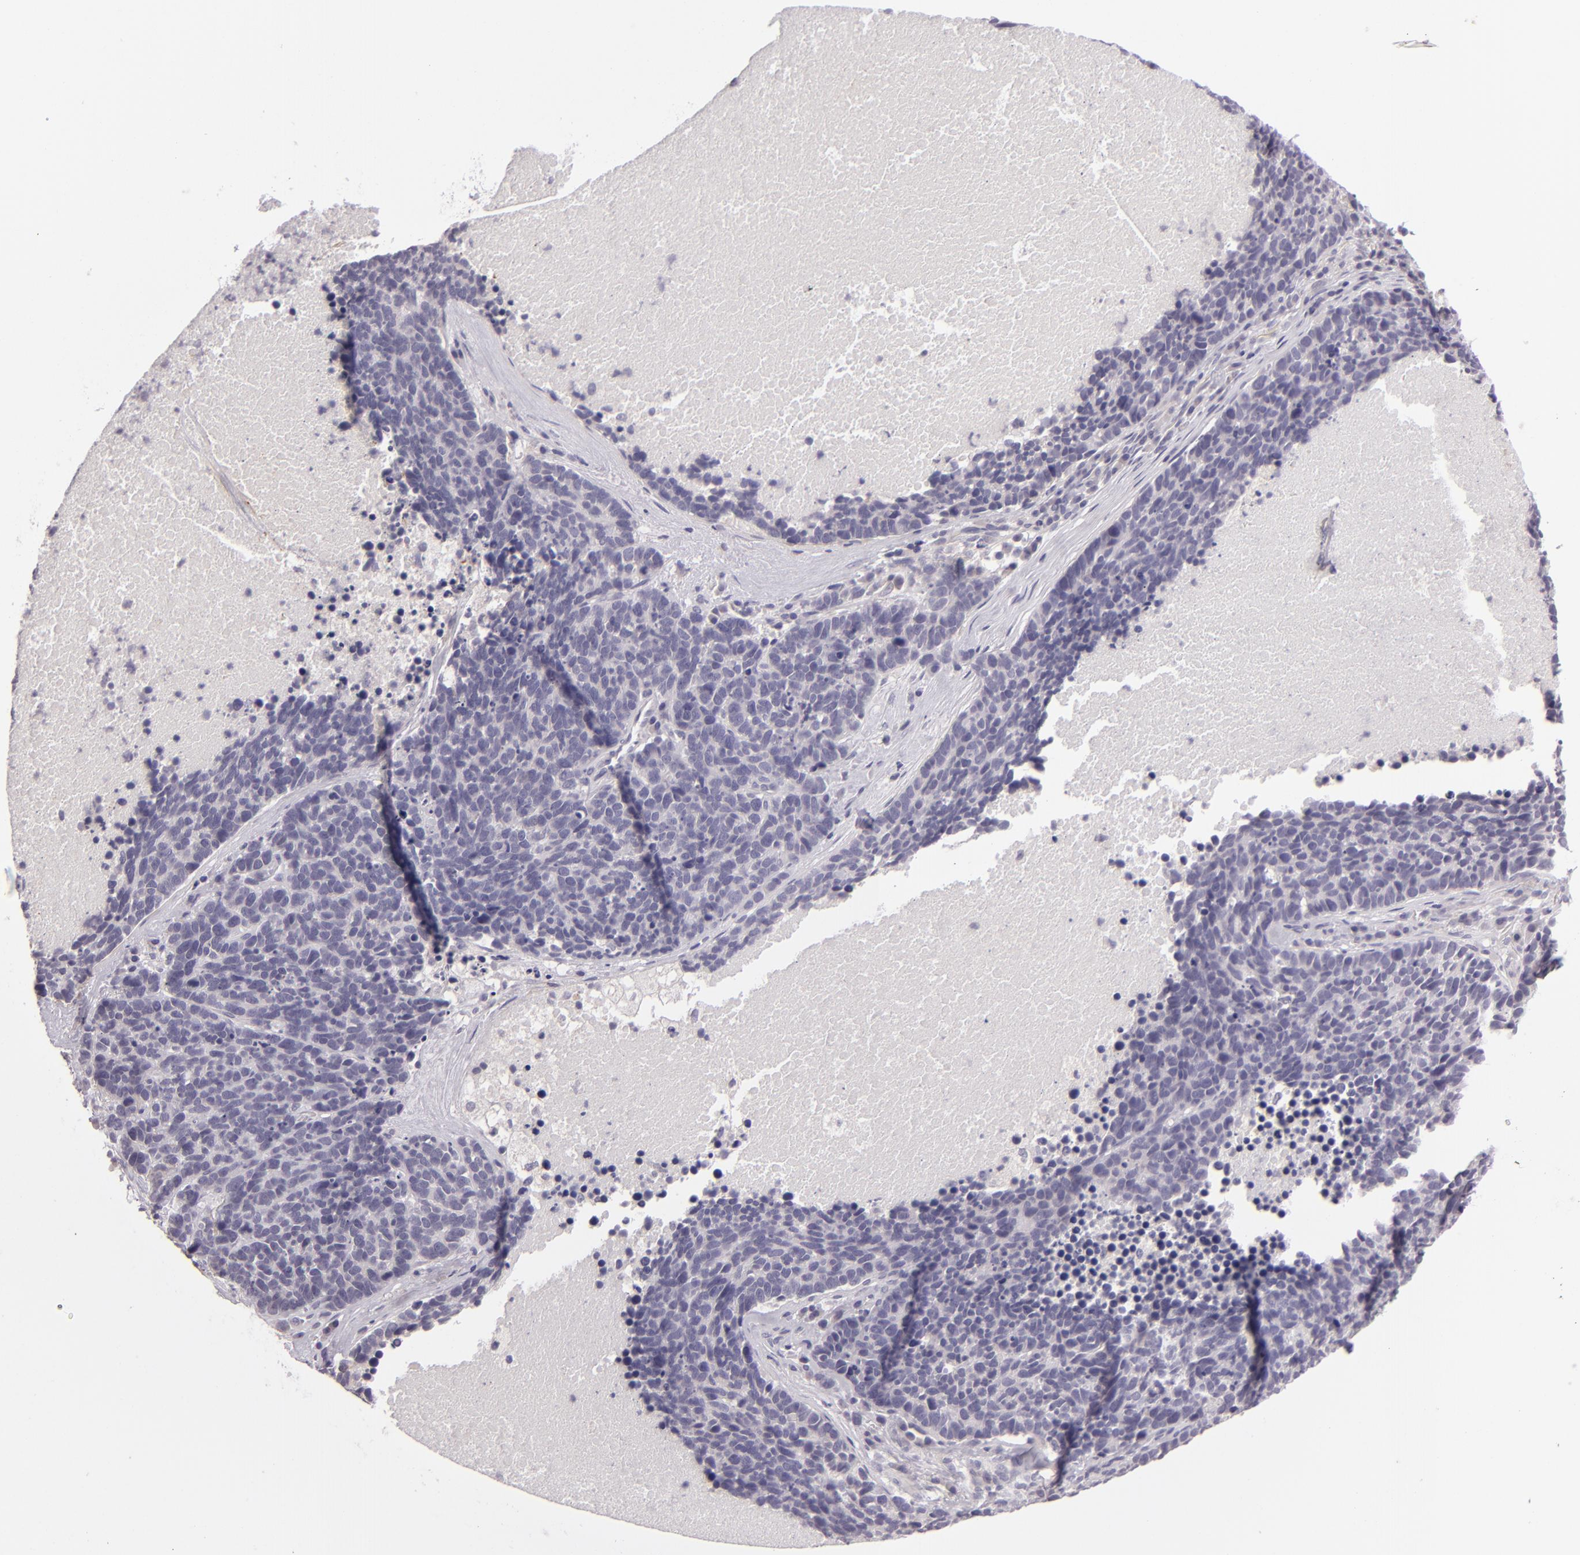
{"staining": {"intensity": "negative", "quantity": "none", "location": "none"}, "tissue": "lung cancer", "cell_type": "Tumor cells", "image_type": "cancer", "snomed": [{"axis": "morphology", "description": "Neoplasm, malignant, NOS"}, {"axis": "topography", "description": "Lung"}], "caption": "Immunohistochemical staining of human lung neoplasm (malignant) shows no significant staining in tumor cells.", "gene": "EGFL6", "patient": {"sex": "female", "age": 75}}